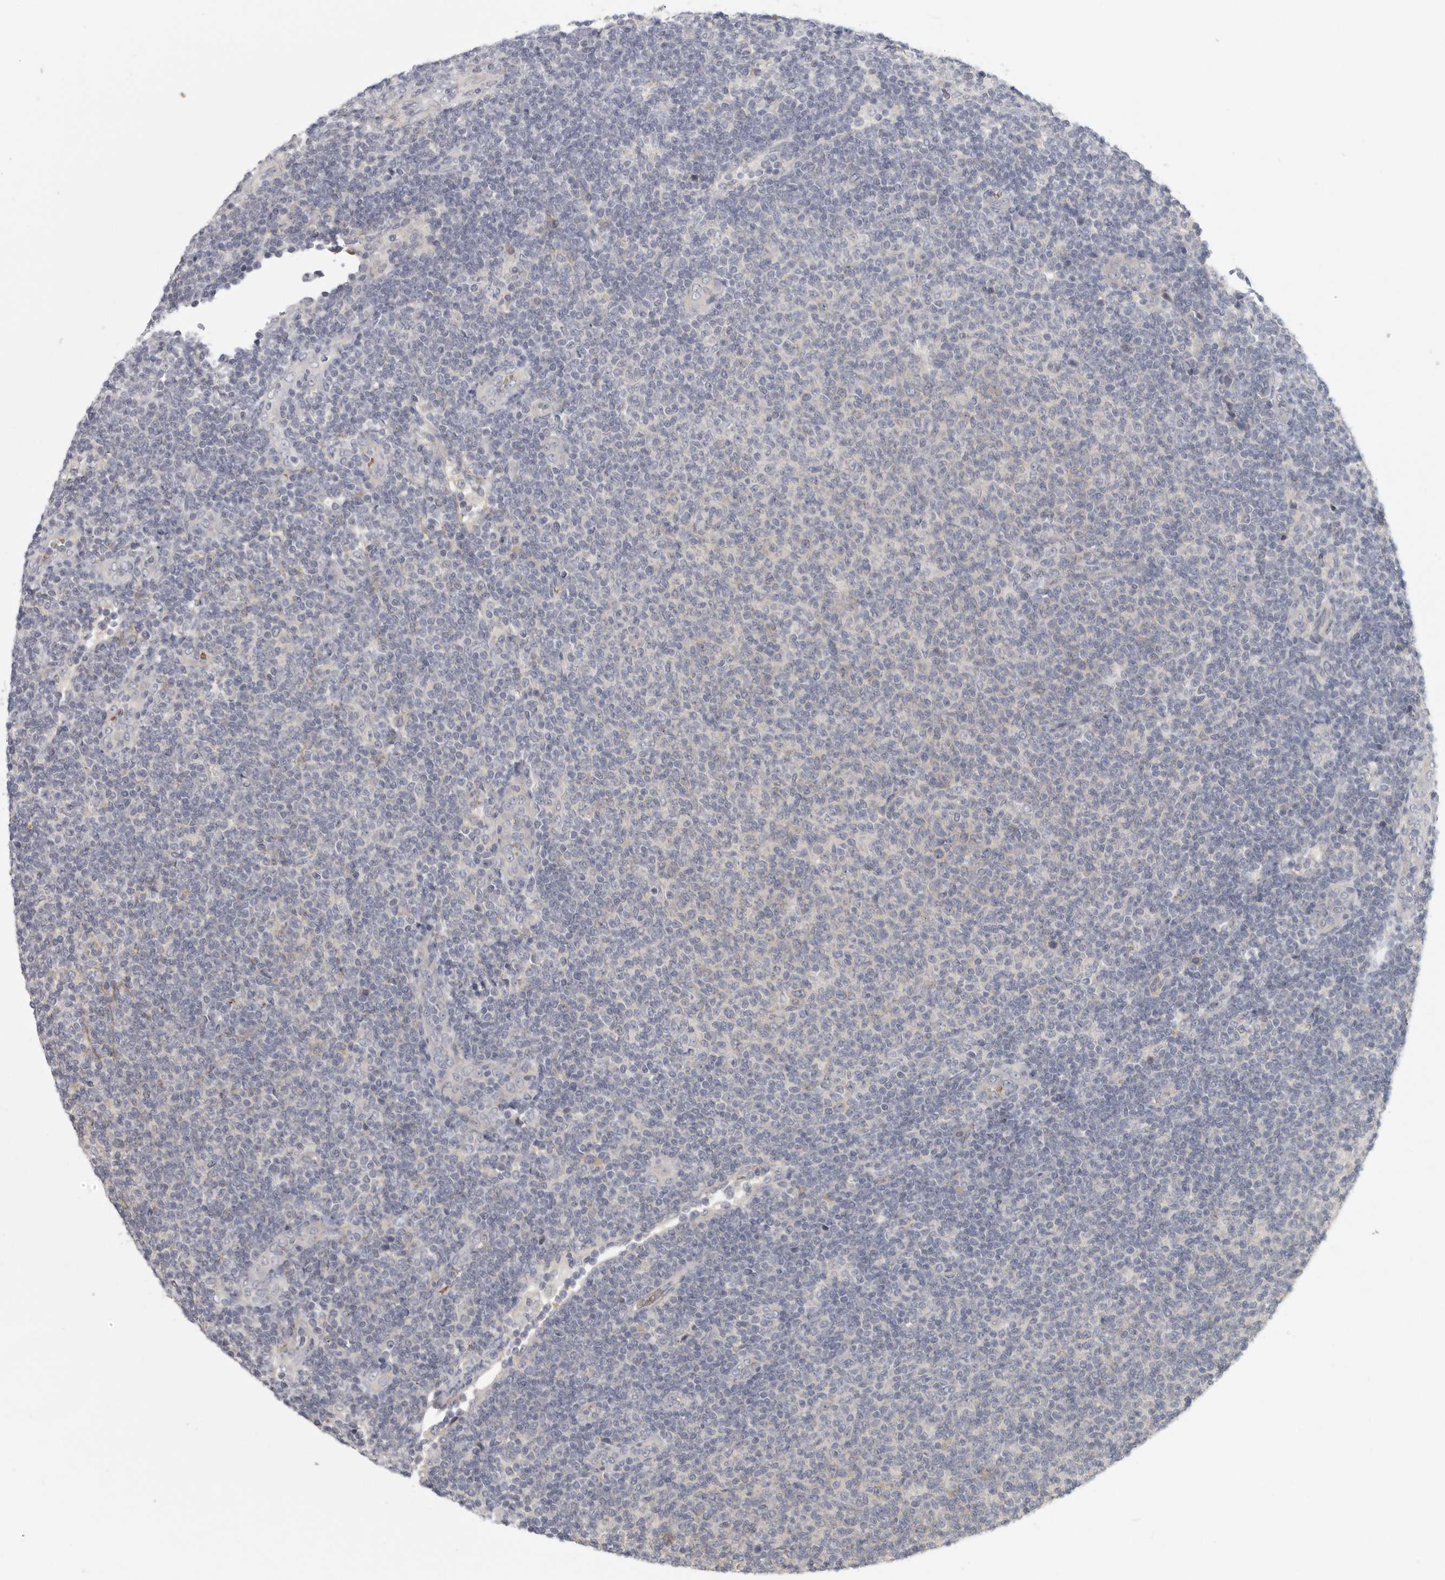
{"staining": {"intensity": "negative", "quantity": "none", "location": "none"}, "tissue": "lymphoma", "cell_type": "Tumor cells", "image_type": "cancer", "snomed": [{"axis": "morphology", "description": "Malignant lymphoma, non-Hodgkin's type, Low grade"}, {"axis": "topography", "description": "Lymph node"}], "caption": "Immunohistochemistry photomicrograph of human lymphoma stained for a protein (brown), which demonstrates no positivity in tumor cells. The staining was performed using DAB (3,3'-diaminobenzidine) to visualize the protein expression in brown, while the nuclei were stained in blue with hematoxylin (Magnification: 20x).", "gene": "CFAP298", "patient": {"sex": "male", "age": 66}}